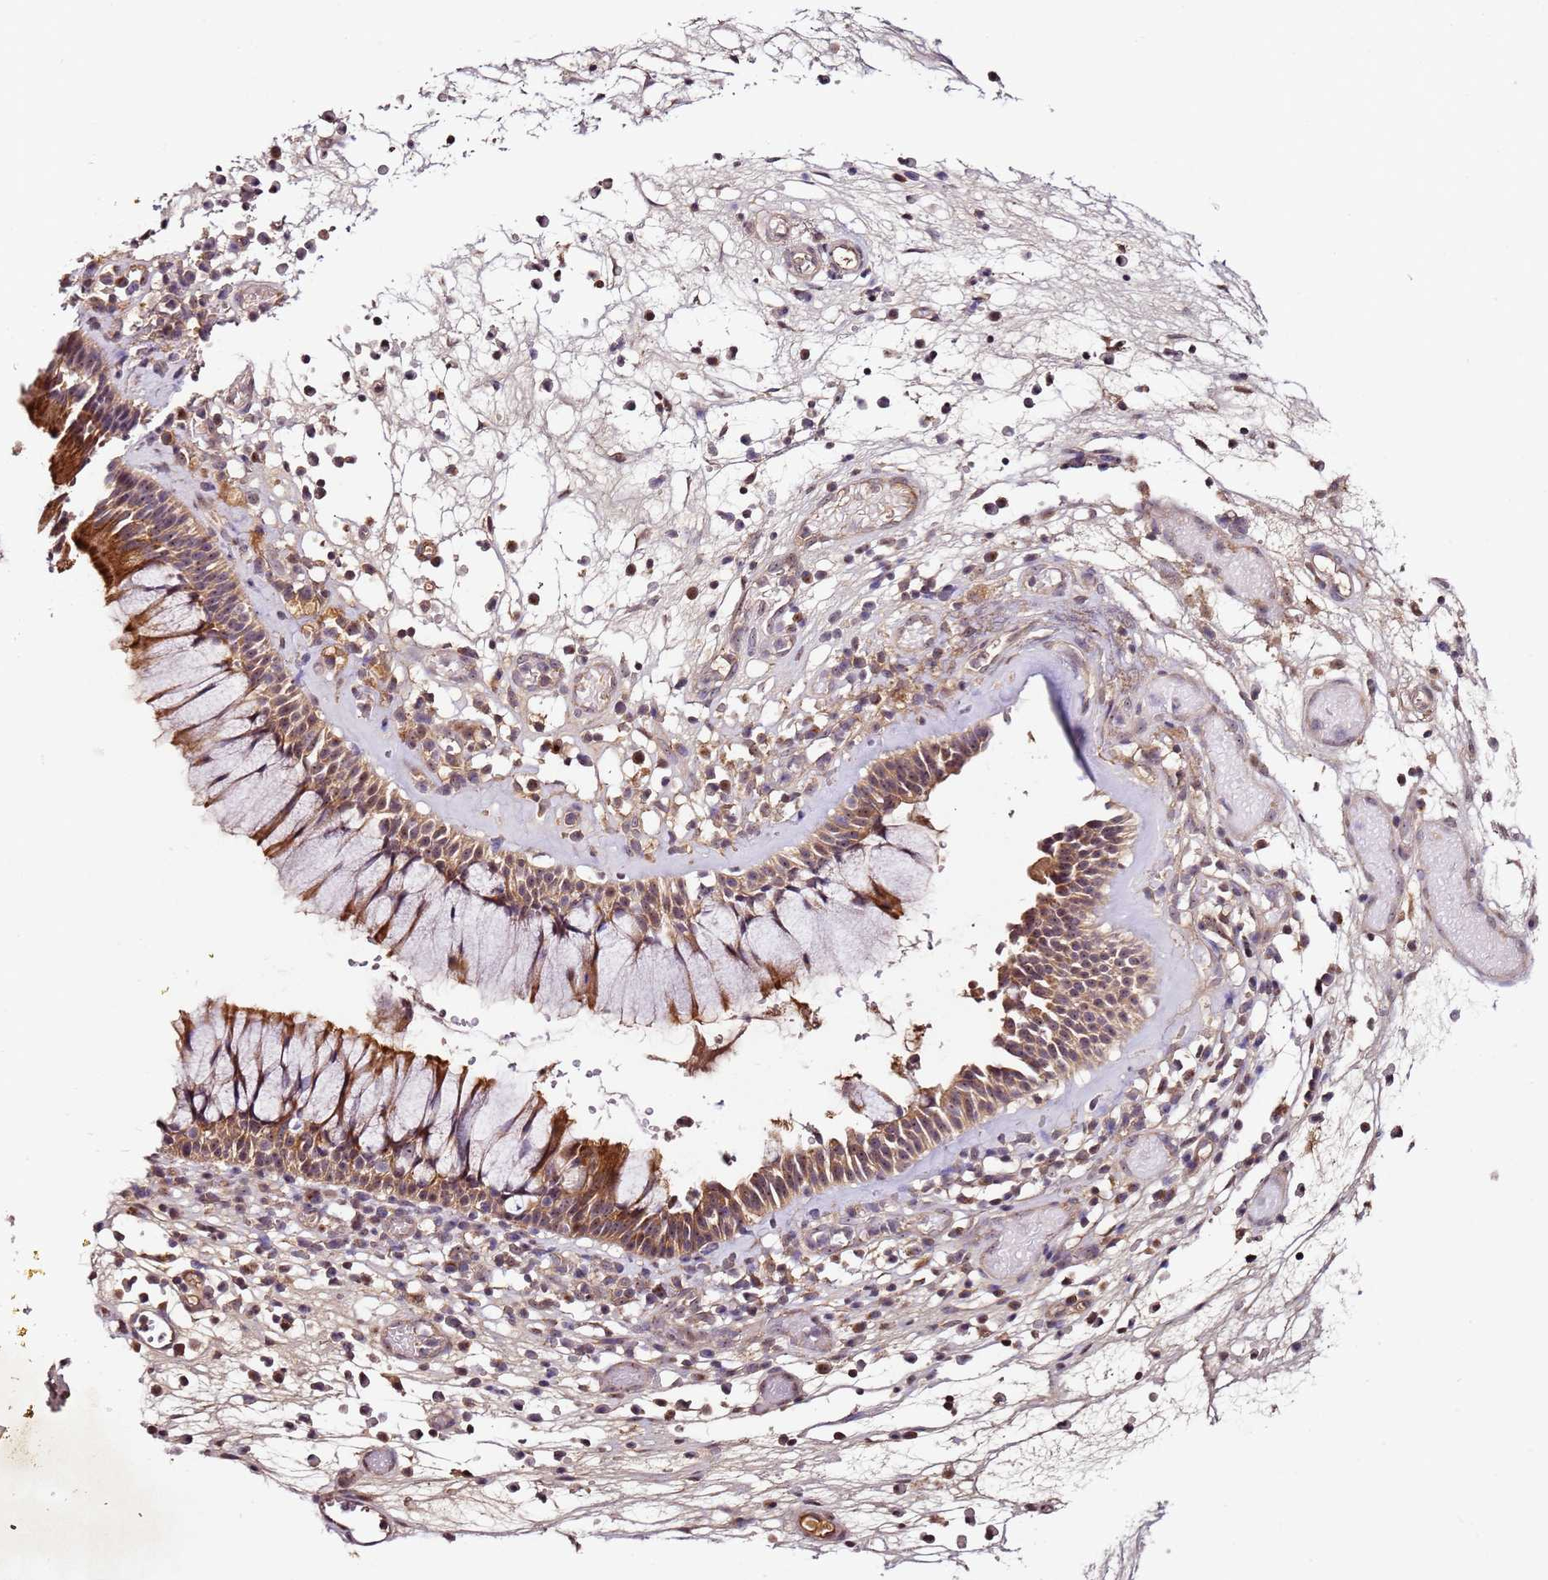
{"staining": {"intensity": "moderate", "quantity": ">75%", "location": "cytoplasmic/membranous,nuclear"}, "tissue": "nasopharynx", "cell_type": "Respiratory epithelial cells", "image_type": "normal", "snomed": [{"axis": "morphology", "description": "Normal tissue, NOS"}, {"axis": "morphology", "description": "Inflammation, NOS"}, {"axis": "topography", "description": "Nasopharynx"}], "caption": "Brown immunohistochemical staining in benign human nasopharynx demonstrates moderate cytoplasmic/membranous,nuclear positivity in about >75% of respiratory epithelial cells.", "gene": "DDX27", "patient": {"sex": "male", "age": 70}}